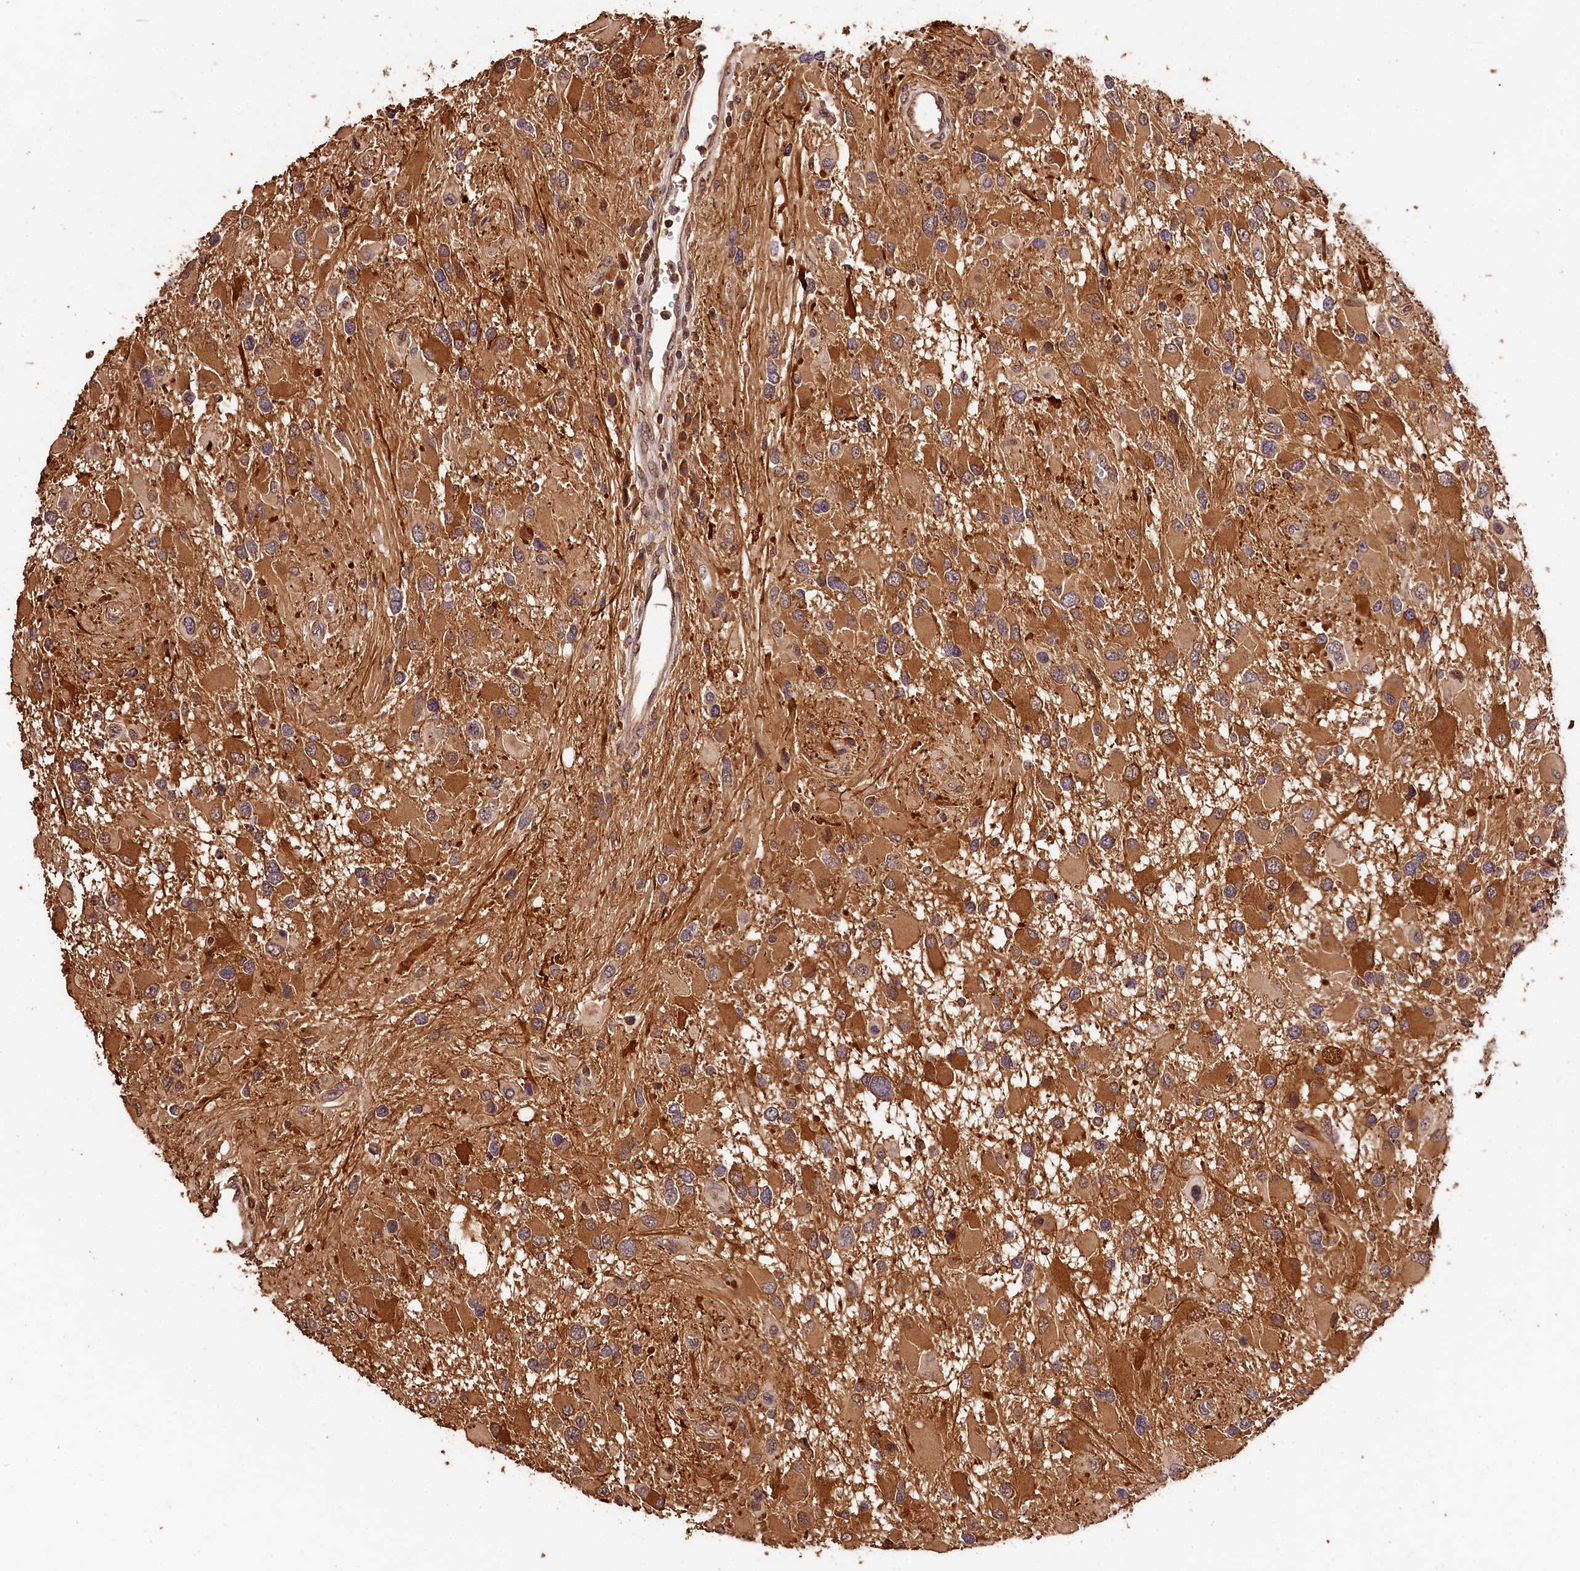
{"staining": {"intensity": "moderate", "quantity": ">75%", "location": "cytoplasmic/membranous"}, "tissue": "glioma", "cell_type": "Tumor cells", "image_type": "cancer", "snomed": [{"axis": "morphology", "description": "Glioma, malignant, High grade"}, {"axis": "topography", "description": "Brain"}], "caption": "Immunohistochemical staining of human malignant glioma (high-grade) displays medium levels of moderate cytoplasmic/membranous positivity in approximately >75% of tumor cells.", "gene": "KPTN", "patient": {"sex": "male", "age": 53}}